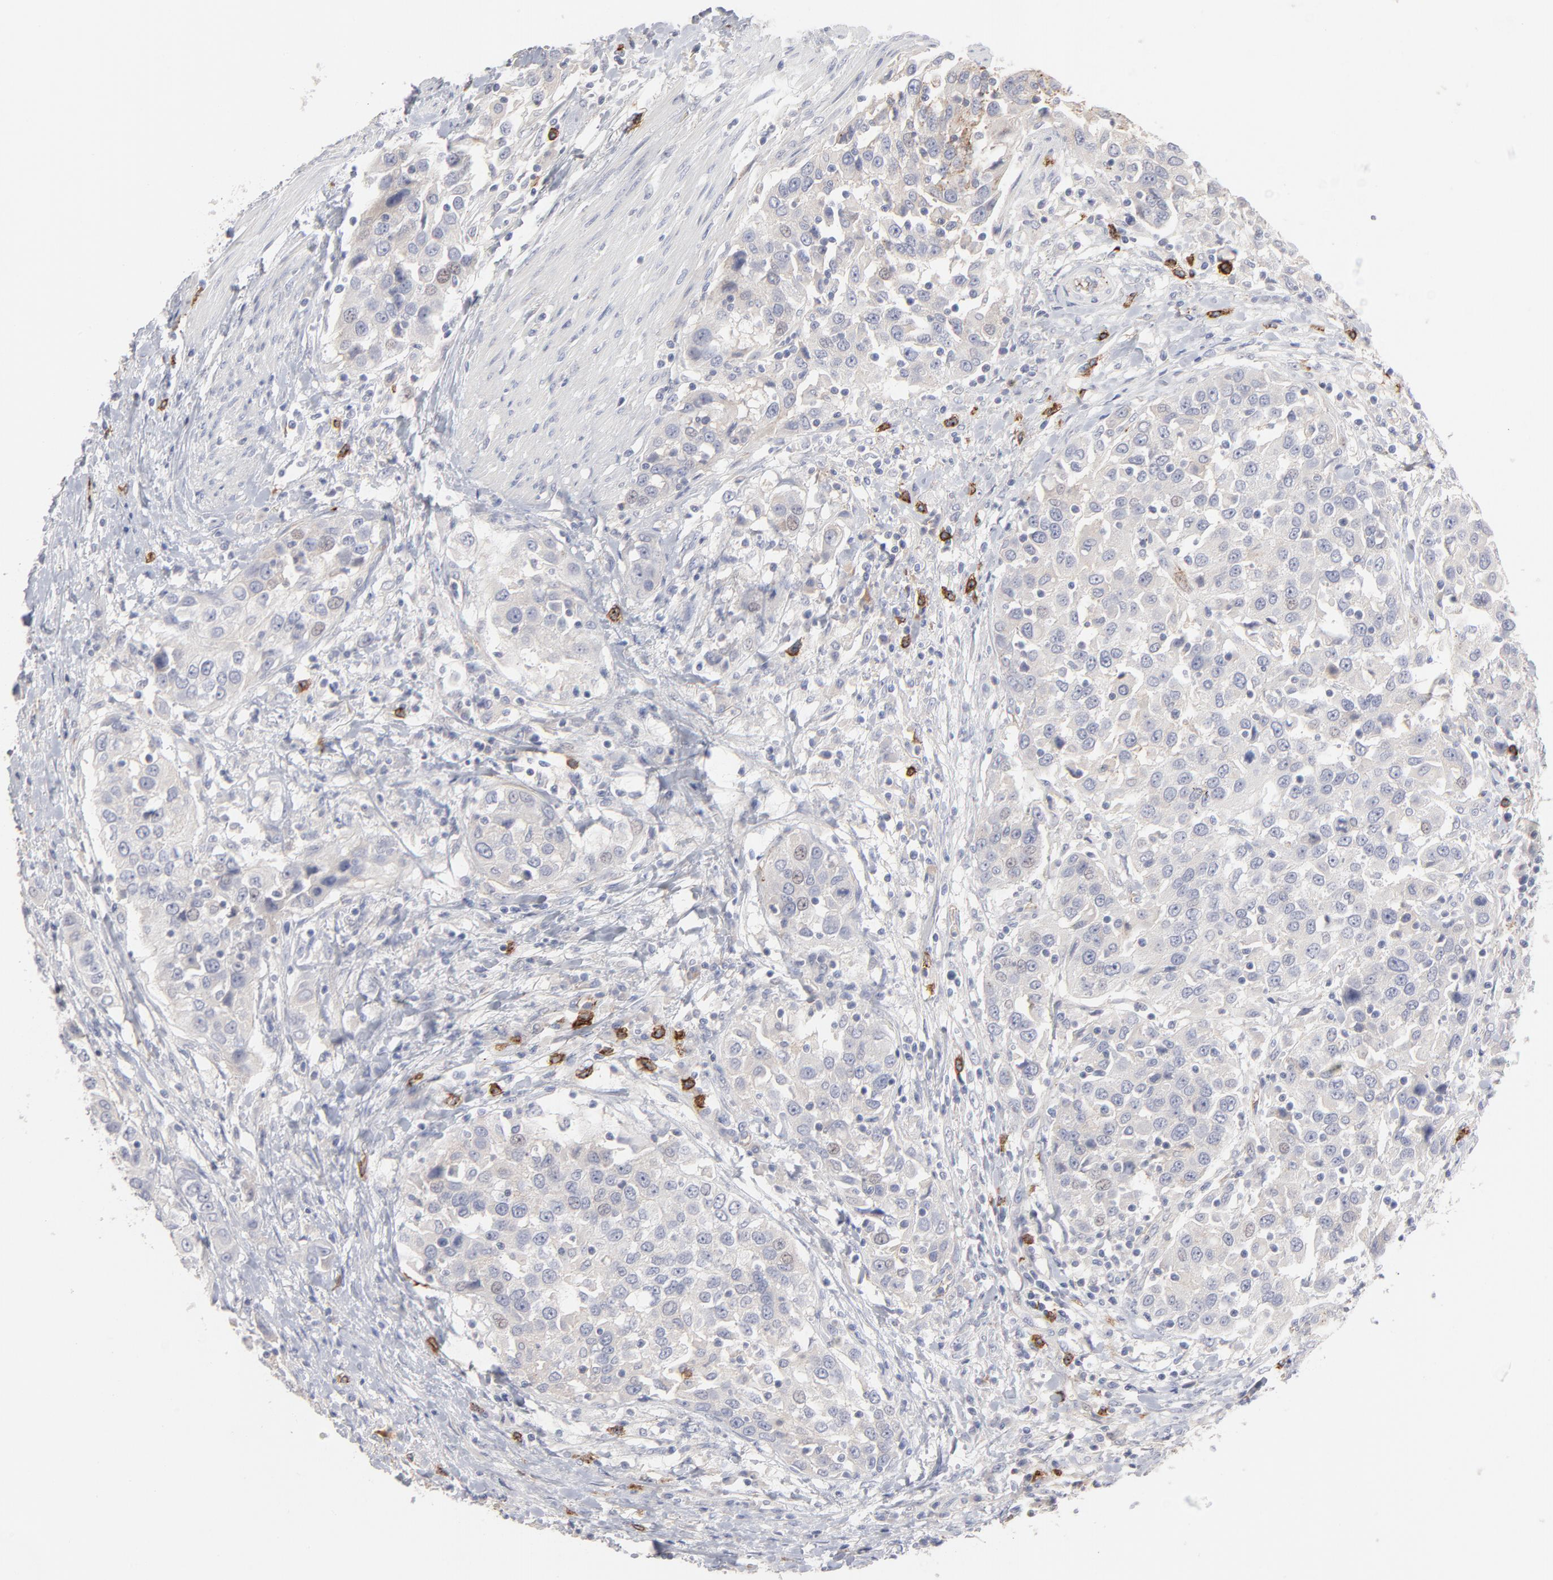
{"staining": {"intensity": "weak", "quantity": "<25%", "location": "cytoplasmic/membranous"}, "tissue": "urothelial cancer", "cell_type": "Tumor cells", "image_type": "cancer", "snomed": [{"axis": "morphology", "description": "Urothelial carcinoma, High grade"}, {"axis": "topography", "description": "Urinary bladder"}], "caption": "DAB (3,3'-diaminobenzidine) immunohistochemical staining of urothelial cancer exhibits no significant staining in tumor cells. (DAB (3,3'-diaminobenzidine) immunohistochemistry (IHC), high magnification).", "gene": "CCR3", "patient": {"sex": "female", "age": 80}}